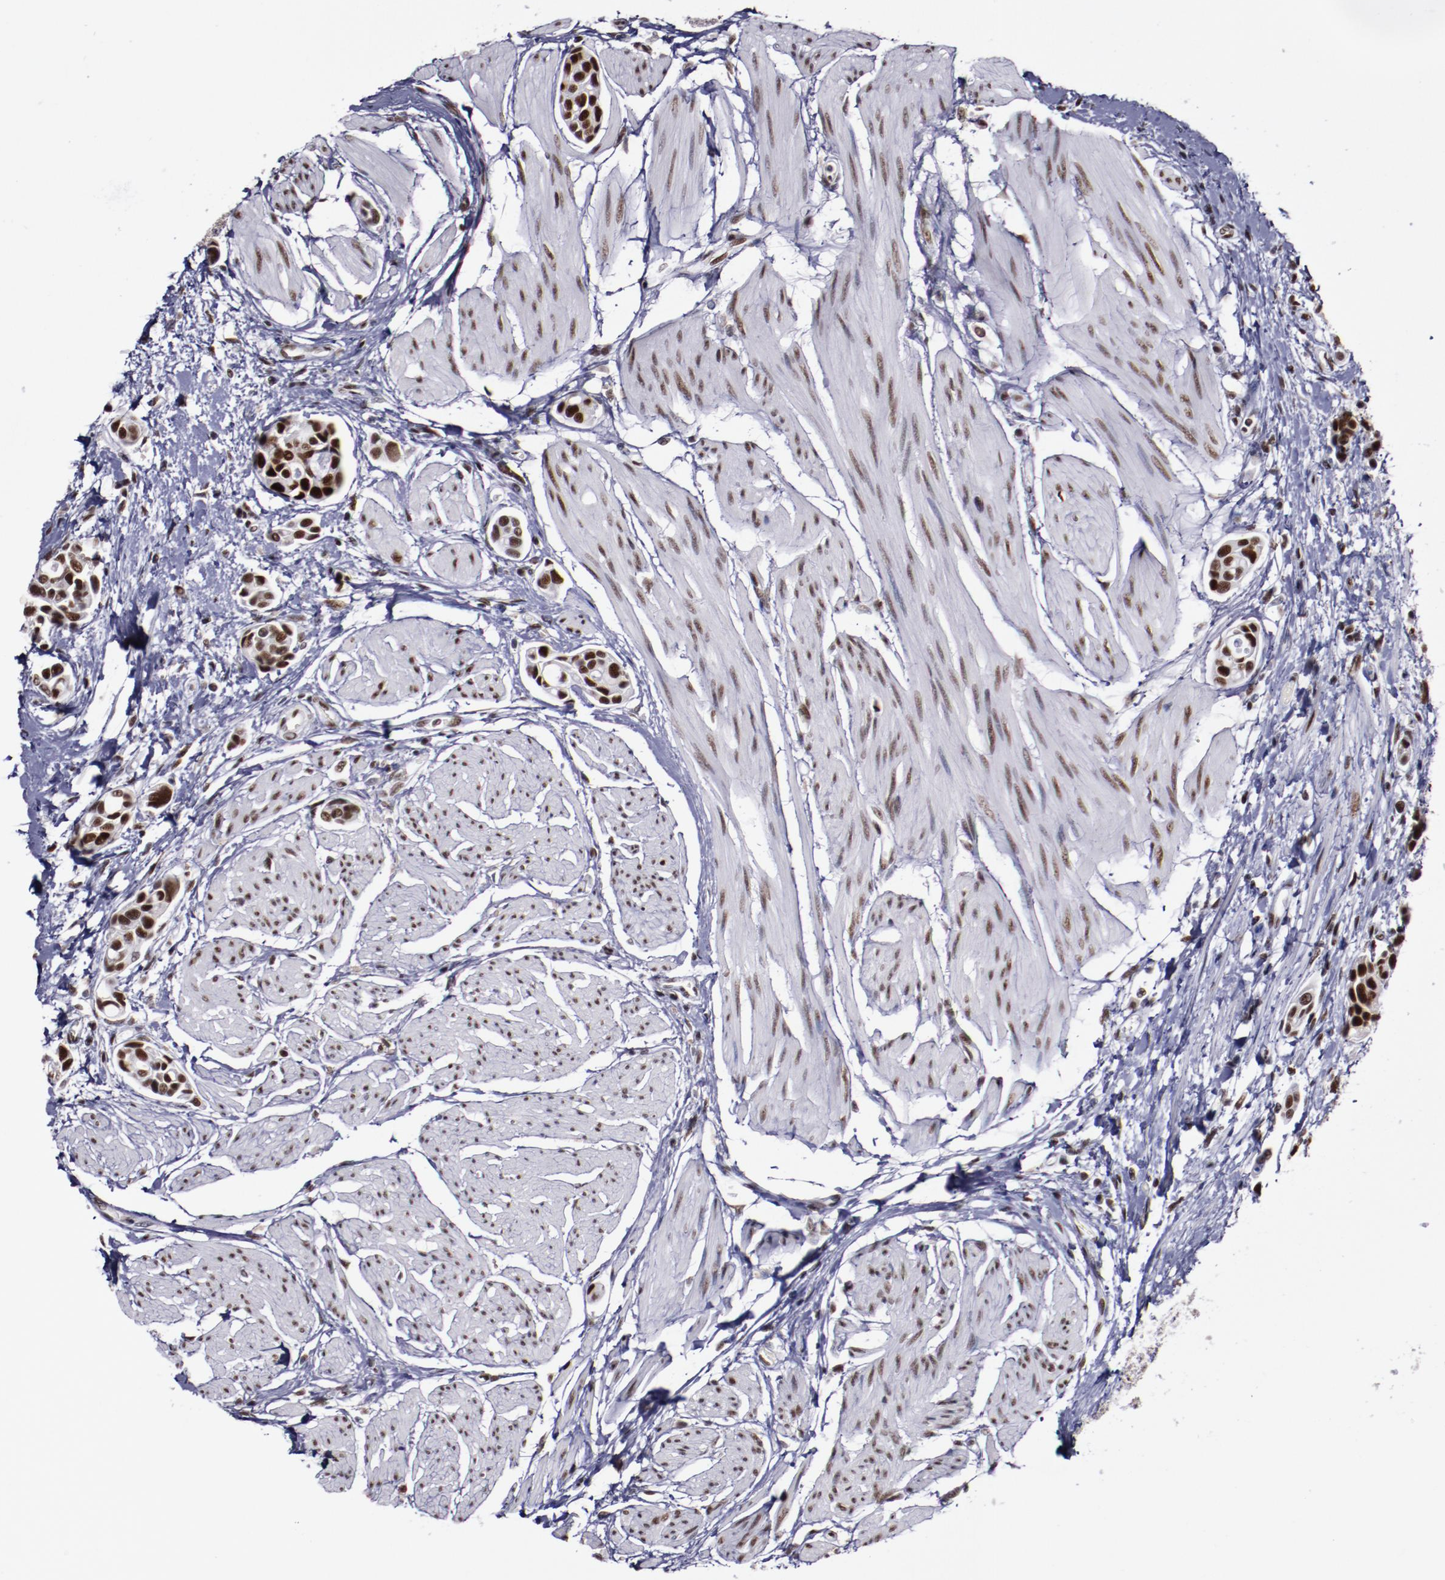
{"staining": {"intensity": "strong", "quantity": ">75%", "location": "nuclear"}, "tissue": "urothelial cancer", "cell_type": "Tumor cells", "image_type": "cancer", "snomed": [{"axis": "morphology", "description": "Urothelial carcinoma, High grade"}, {"axis": "topography", "description": "Urinary bladder"}], "caption": "A photomicrograph of human high-grade urothelial carcinoma stained for a protein displays strong nuclear brown staining in tumor cells.", "gene": "PPP4R3A", "patient": {"sex": "male", "age": 78}}